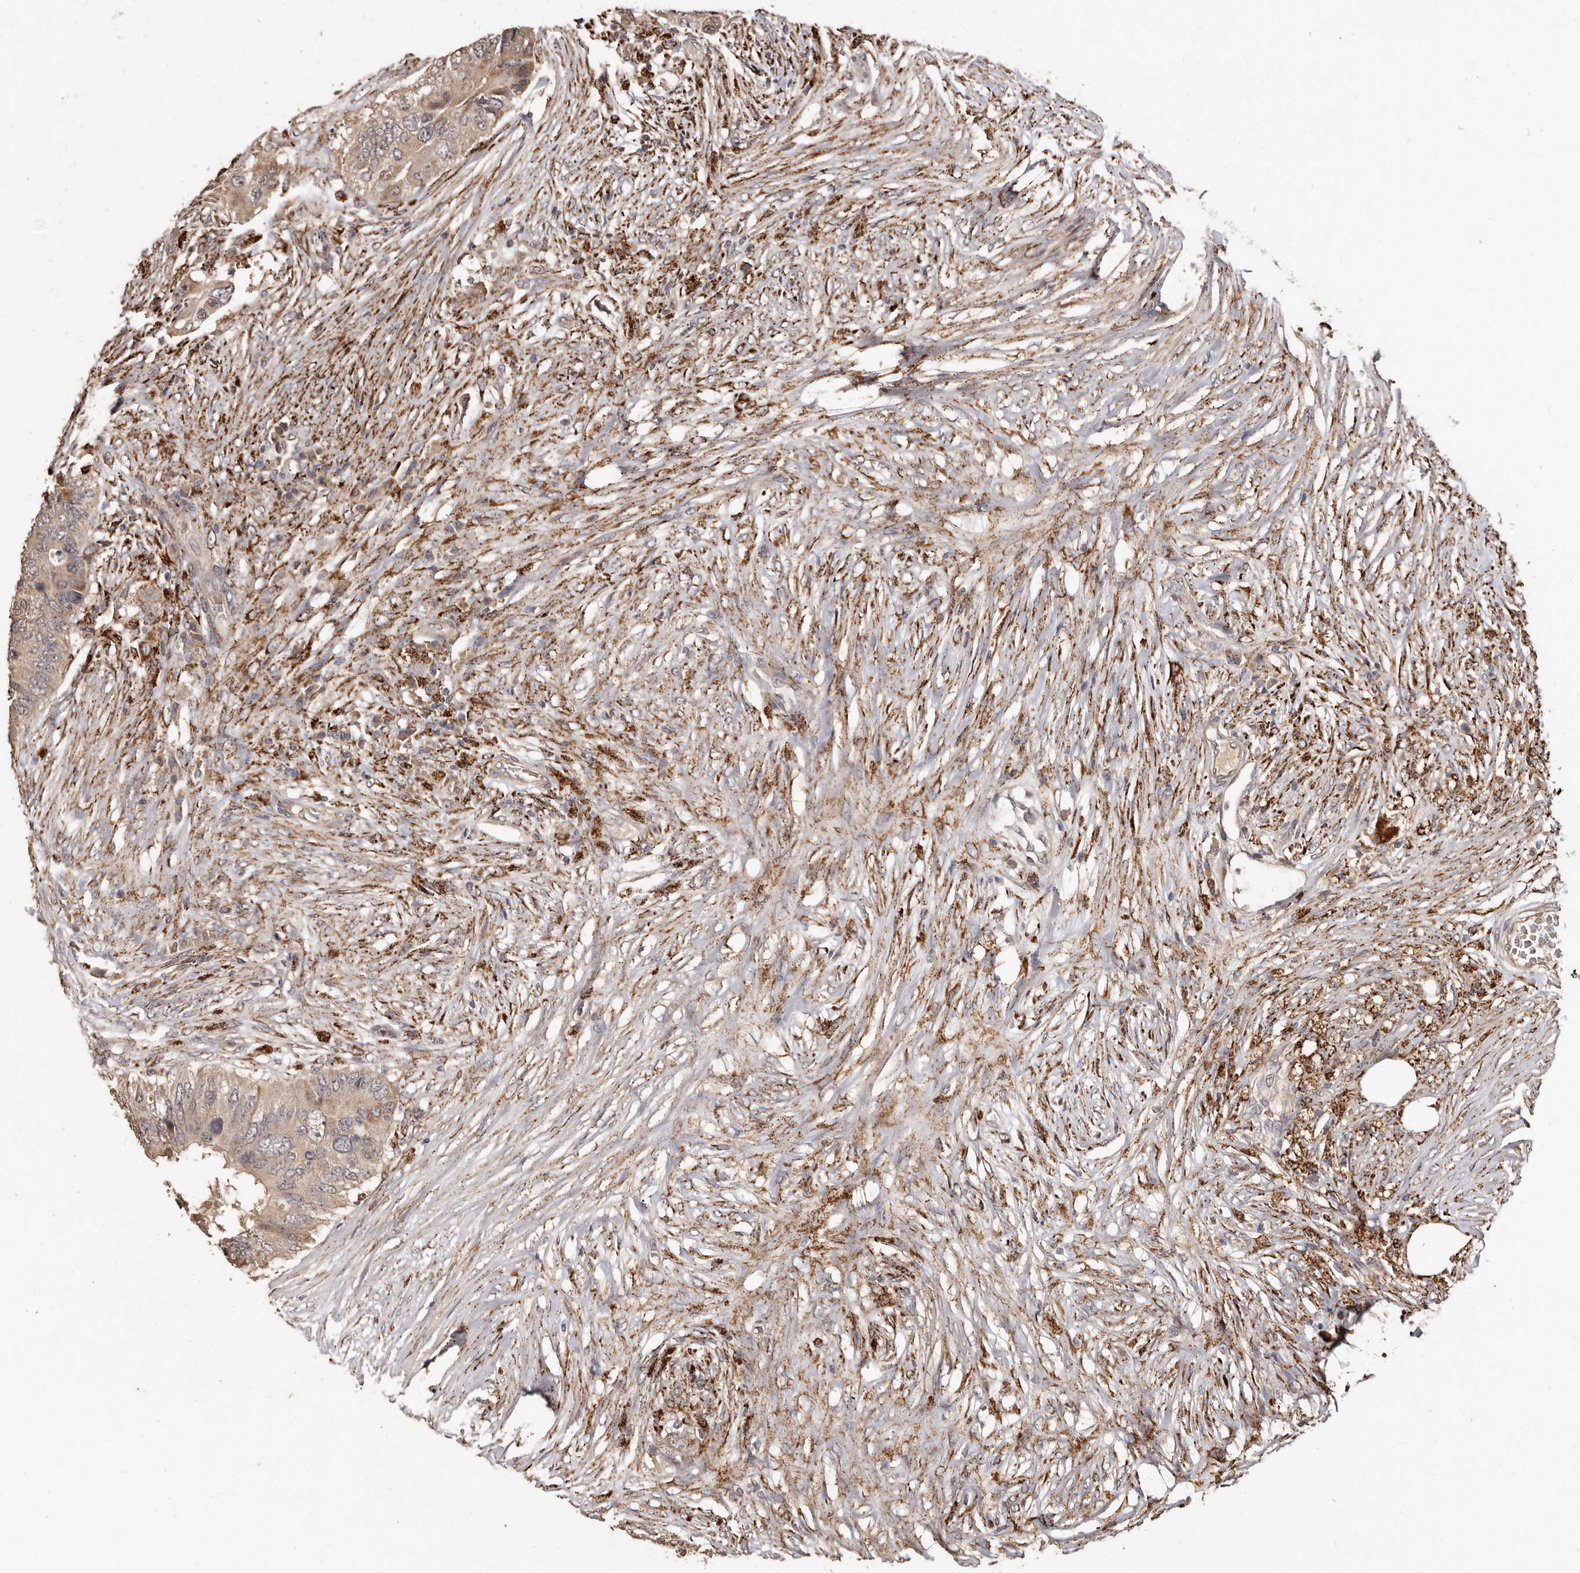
{"staining": {"intensity": "weak", "quantity": ">75%", "location": "cytoplasmic/membranous"}, "tissue": "colorectal cancer", "cell_type": "Tumor cells", "image_type": "cancer", "snomed": [{"axis": "morphology", "description": "Adenocarcinoma, NOS"}, {"axis": "topography", "description": "Colon"}], "caption": "Protein staining demonstrates weak cytoplasmic/membranous positivity in about >75% of tumor cells in adenocarcinoma (colorectal).", "gene": "AKAP7", "patient": {"sex": "male", "age": 71}}